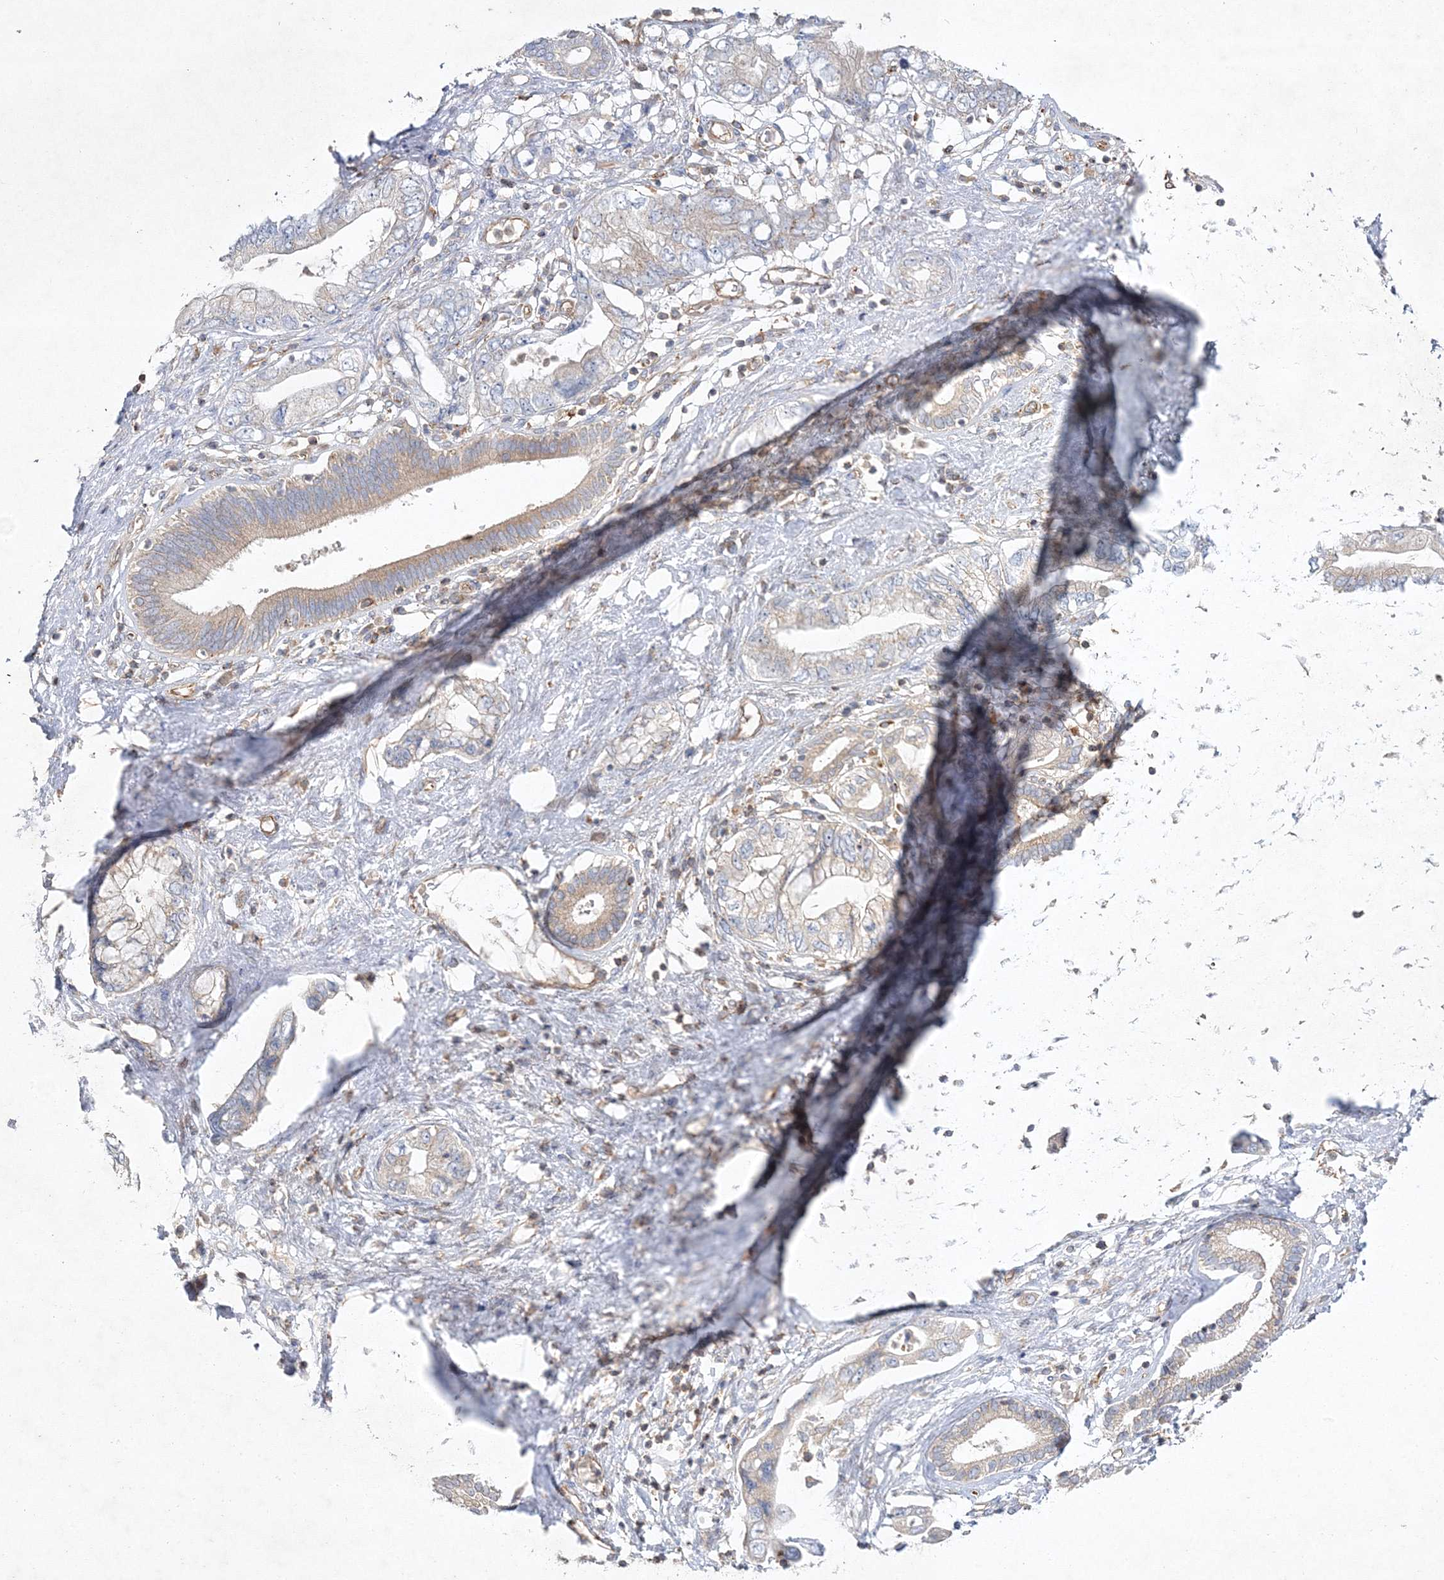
{"staining": {"intensity": "weak", "quantity": "25%-75%", "location": "cytoplasmic/membranous"}, "tissue": "pancreatic cancer", "cell_type": "Tumor cells", "image_type": "cancer", "snomed": [{"axis": "morphology", "description": "Adenocarcinoma, NOS"}, {"axis": "topography", "description": "Pancreas"}], "caption": "High-magnification brightfield microscopy of adenocarcinoma (pancreatic) stained with DAB (brown) and counterstained with hematoxylin (blue). tumor cells exhibit weak cytoplasmic/membranous positivity is seen in about25%-75% of cells.", "gene": "WDR37", "patient": {"sex": "female", "age": 73}}